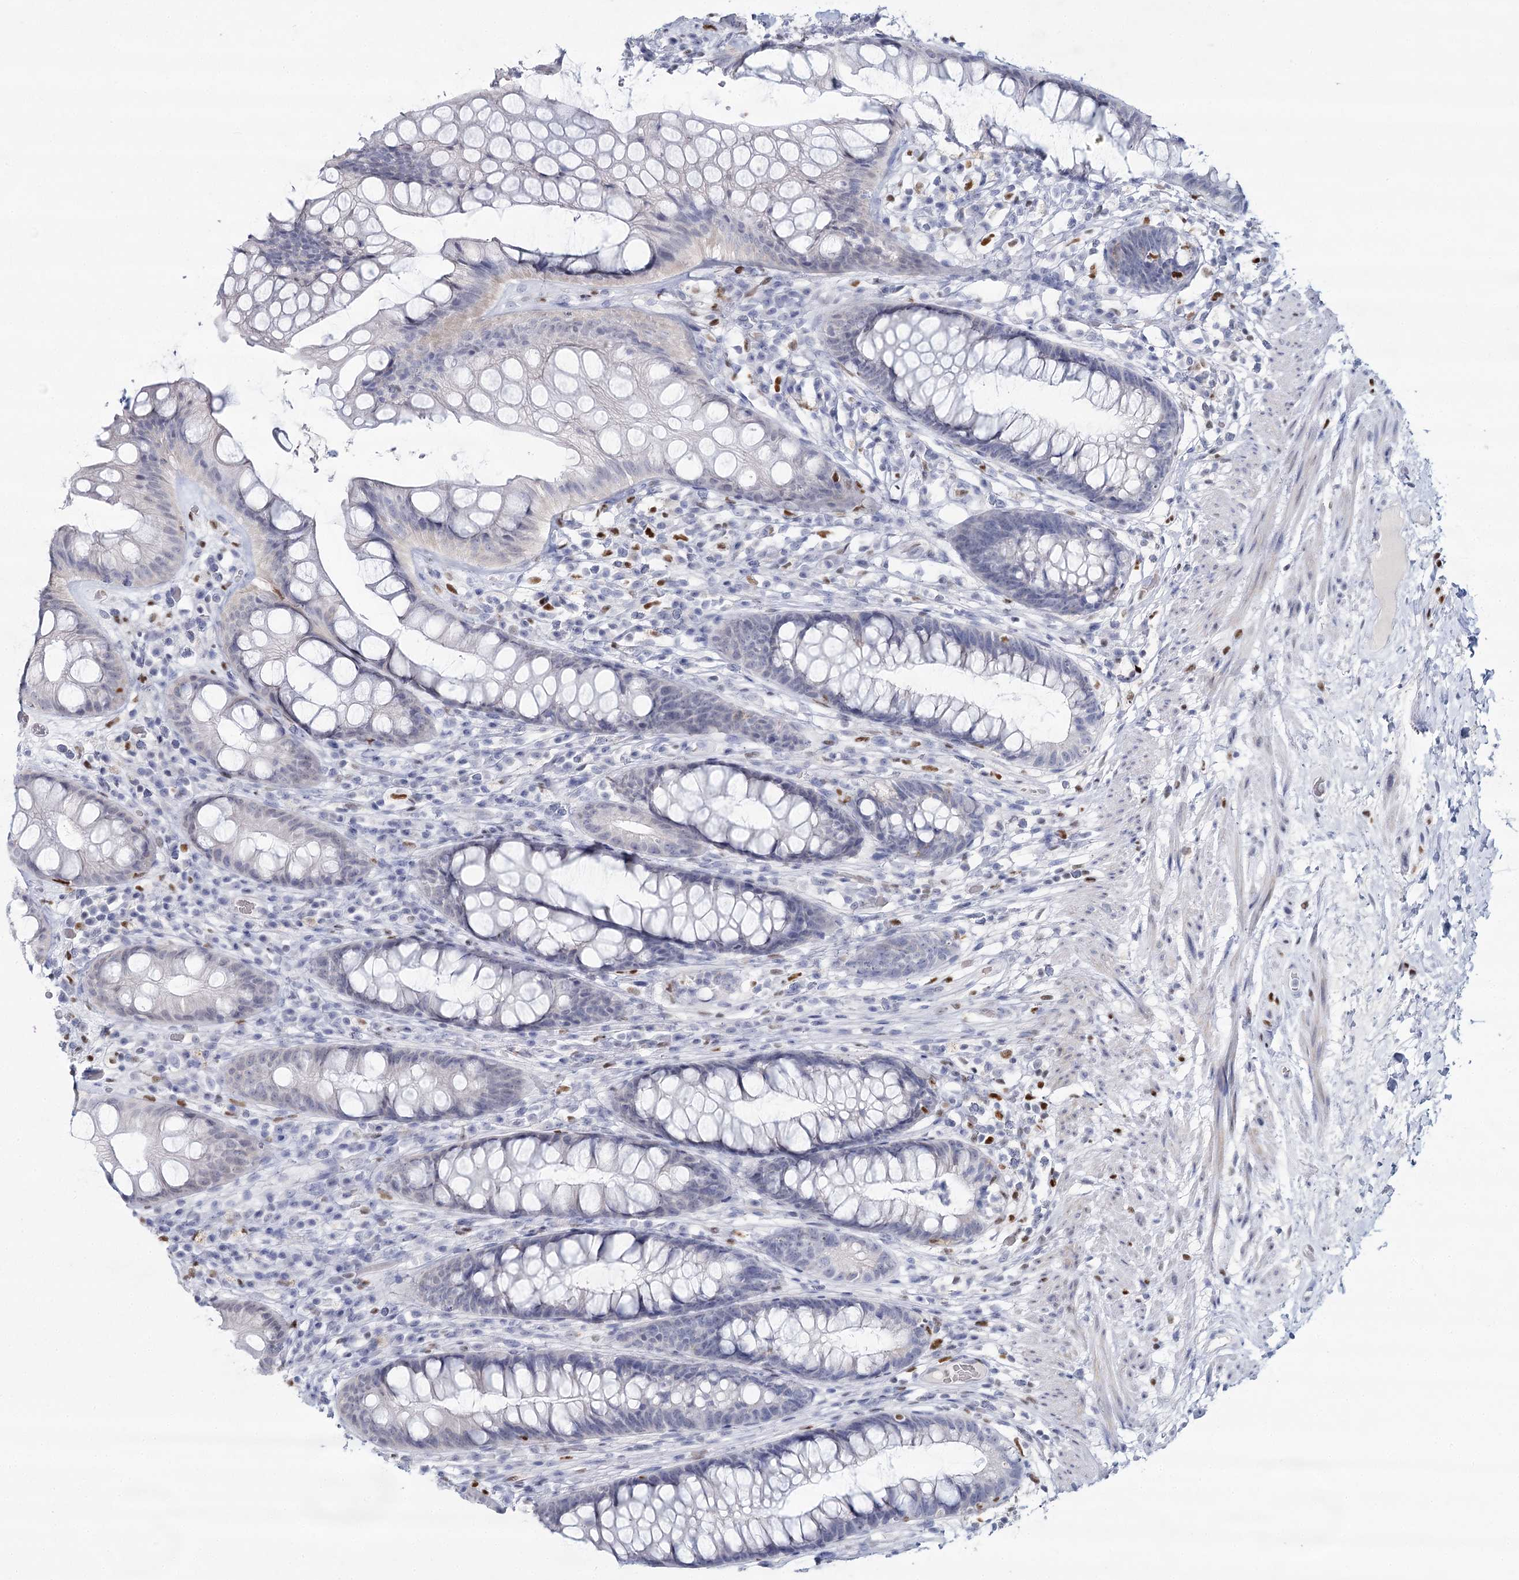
{"staining": {"intensity": "negative", "quantity": "none", "location": "none"}, "tissue": "rectum", "cell_type": "Glandular cells", "image_type": "normal", "snomed": [{"axis": "morphology", "description": "Normal tissue, NOS"}, {"axis": "topography", "description": "Rectum"}], "caption": "Glandular cells are negative for protein expression in benign human rectum. Nuclei are stained in blue.", "gene": "IGSF3", "patient": {"sex": "male", "age": 74}}